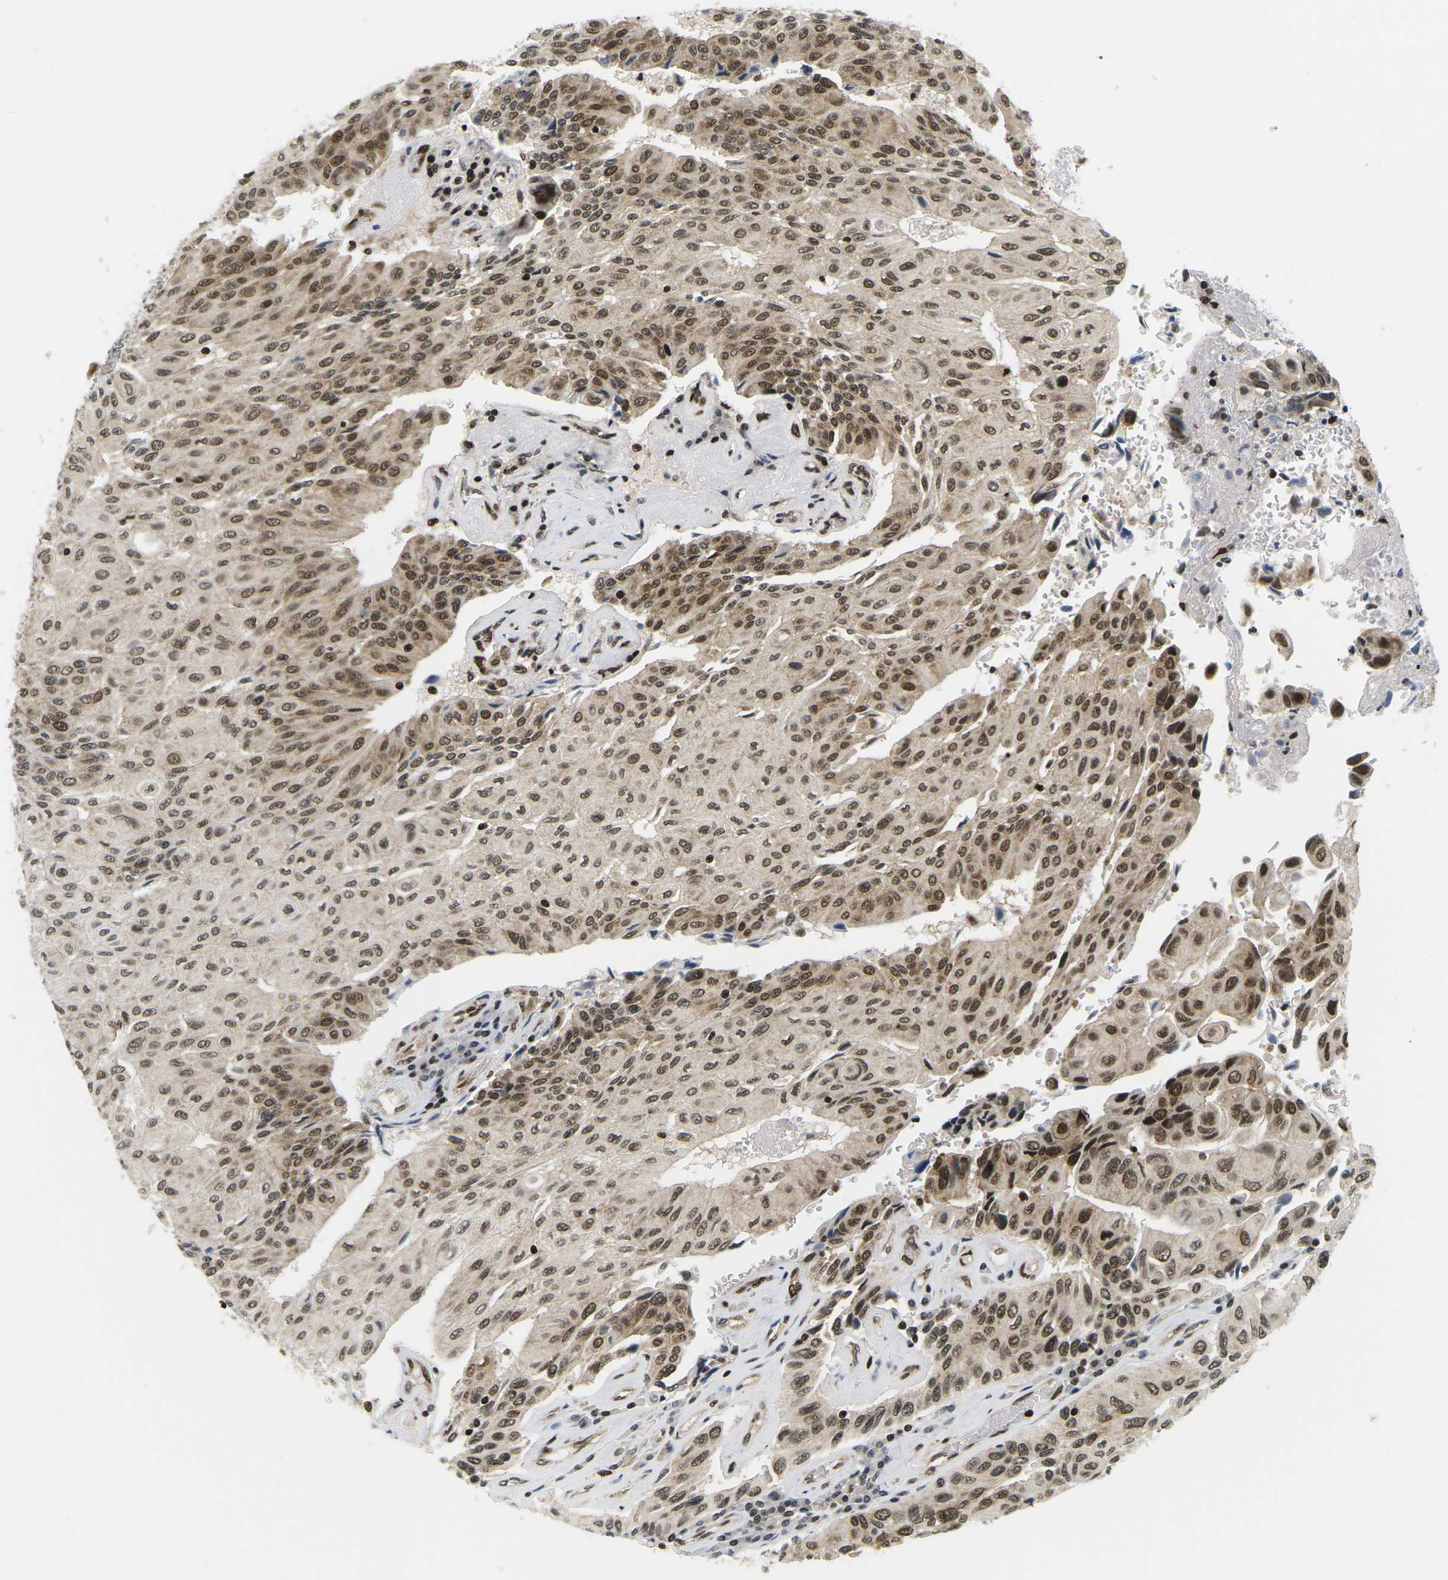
{"staining": {"intensity": "moderate", "quantity": ">75%", "location": "cytoplasmic/membranous,nuclear"}, "tissue": "urothelial cancer", "cell_type": "Tumor cells", "image_type": "cancer", "snomed": [{"axis": "morphology", "description": "Urothelial carcinoma, High grade"}, {"axis": "topography", "description": "Urinary bladder"}], "caption": "Protein staining by IHC demonstrates moderate cytoplasmic/membranous and nuclear expression in about >75% of tumor cells in urothelial cancer.", "gene": "CELF1", "patient": {"sex": "male", "age": 66}}